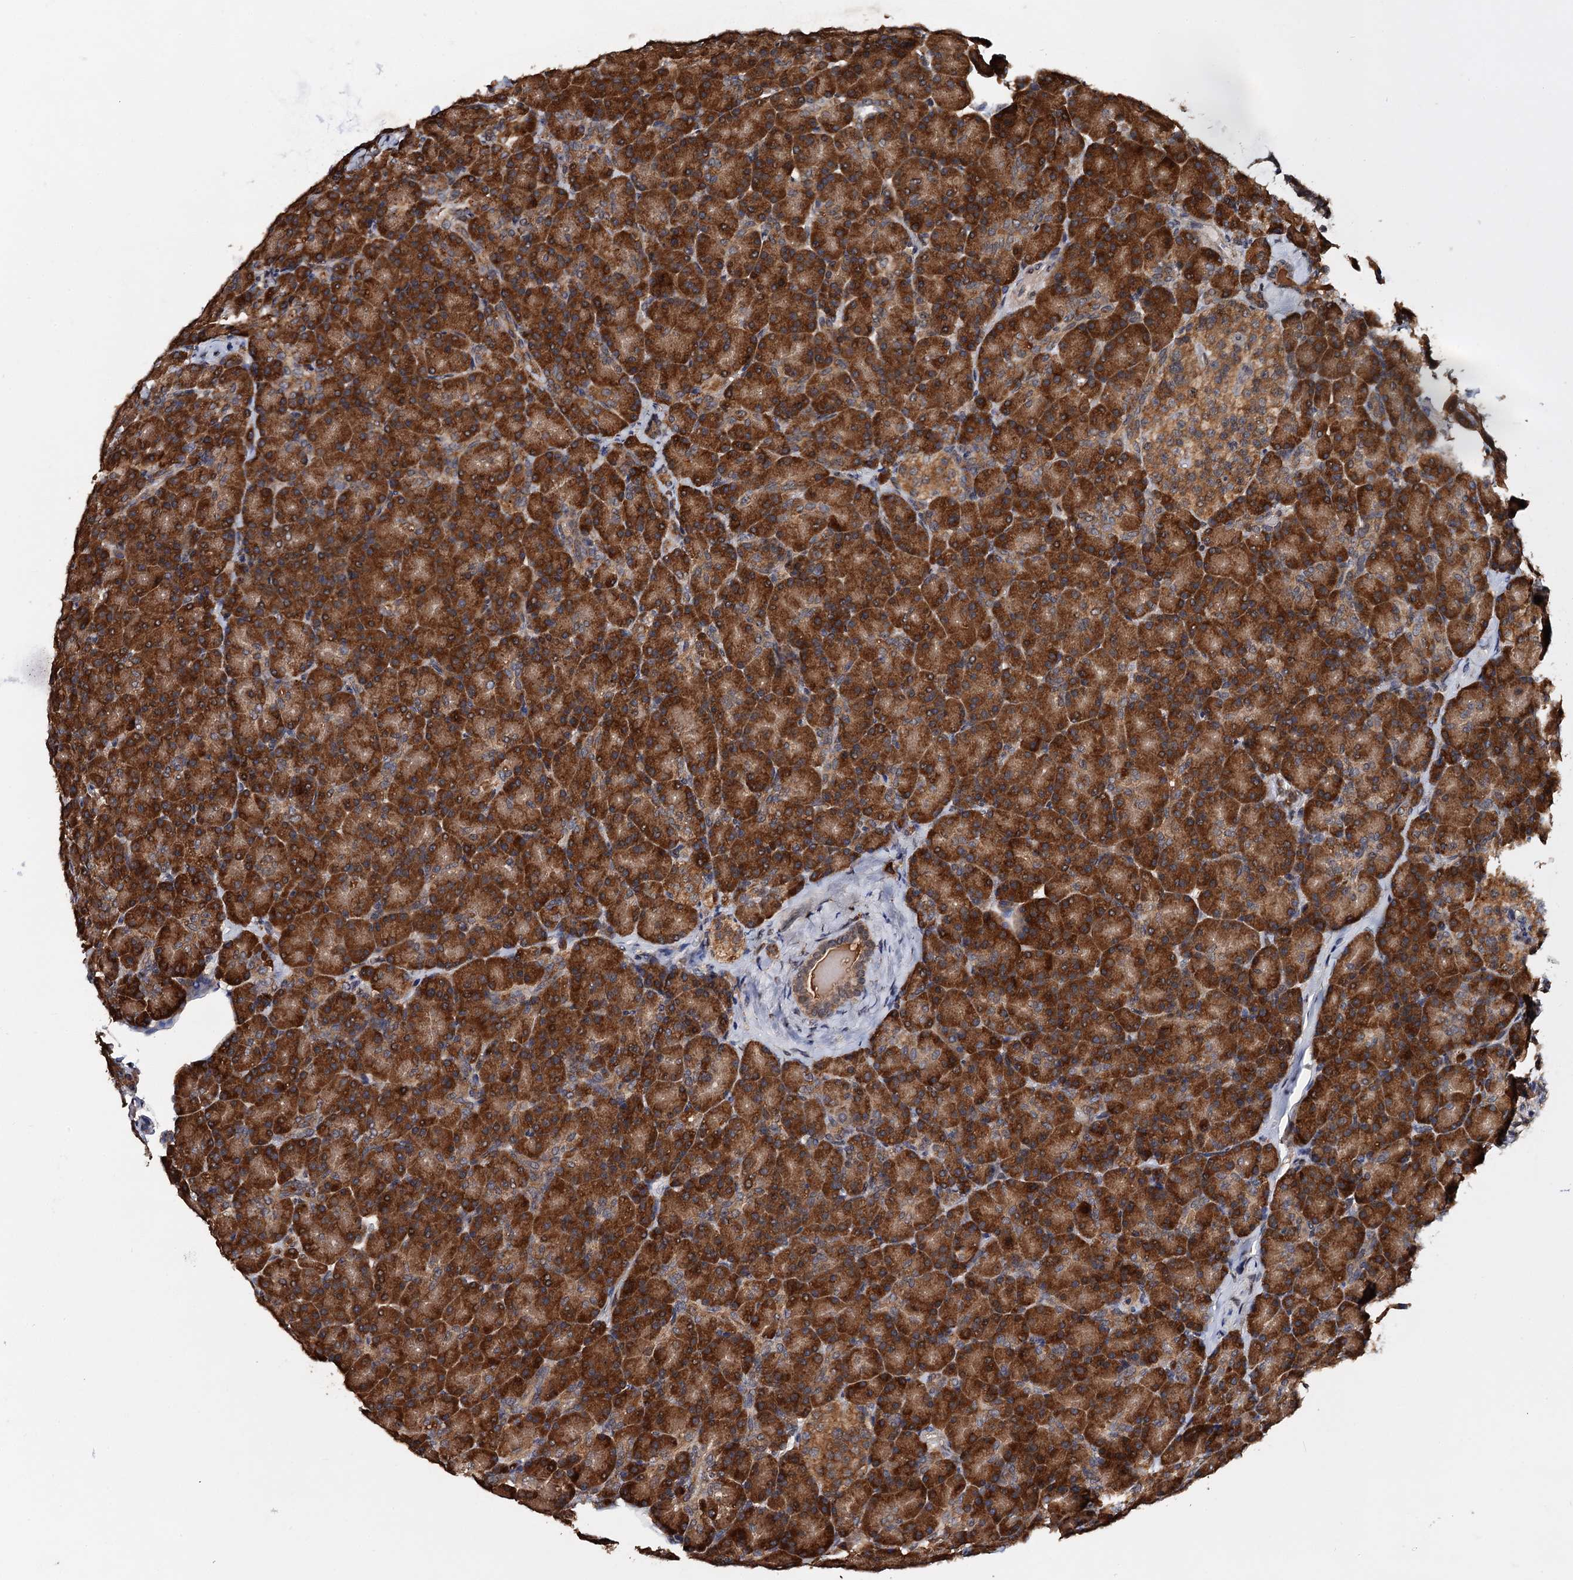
{"staining": {"intensity": "strong", "quantity": ">75%", "location": "cytoplasmic/membranous"}, "tissue": "pancreas", "cell_type": "Exocrine glandular cells", "image_type": "normal", "snomed": [{"axis": "morphology", "description": "Normal tissue, NOS"}, {"axis": "topography", "description": "Pancreas"}], "caption": "Strong cytoplasmic/membranous staining is appreciated in approximately >75% of exocrine glandular cells in normal pancreas. (brown staining indicates protein expression, while blue staining denotes nuclei).", "gene": "MIER2", "patient": {"sex": "female", "age": 43}}